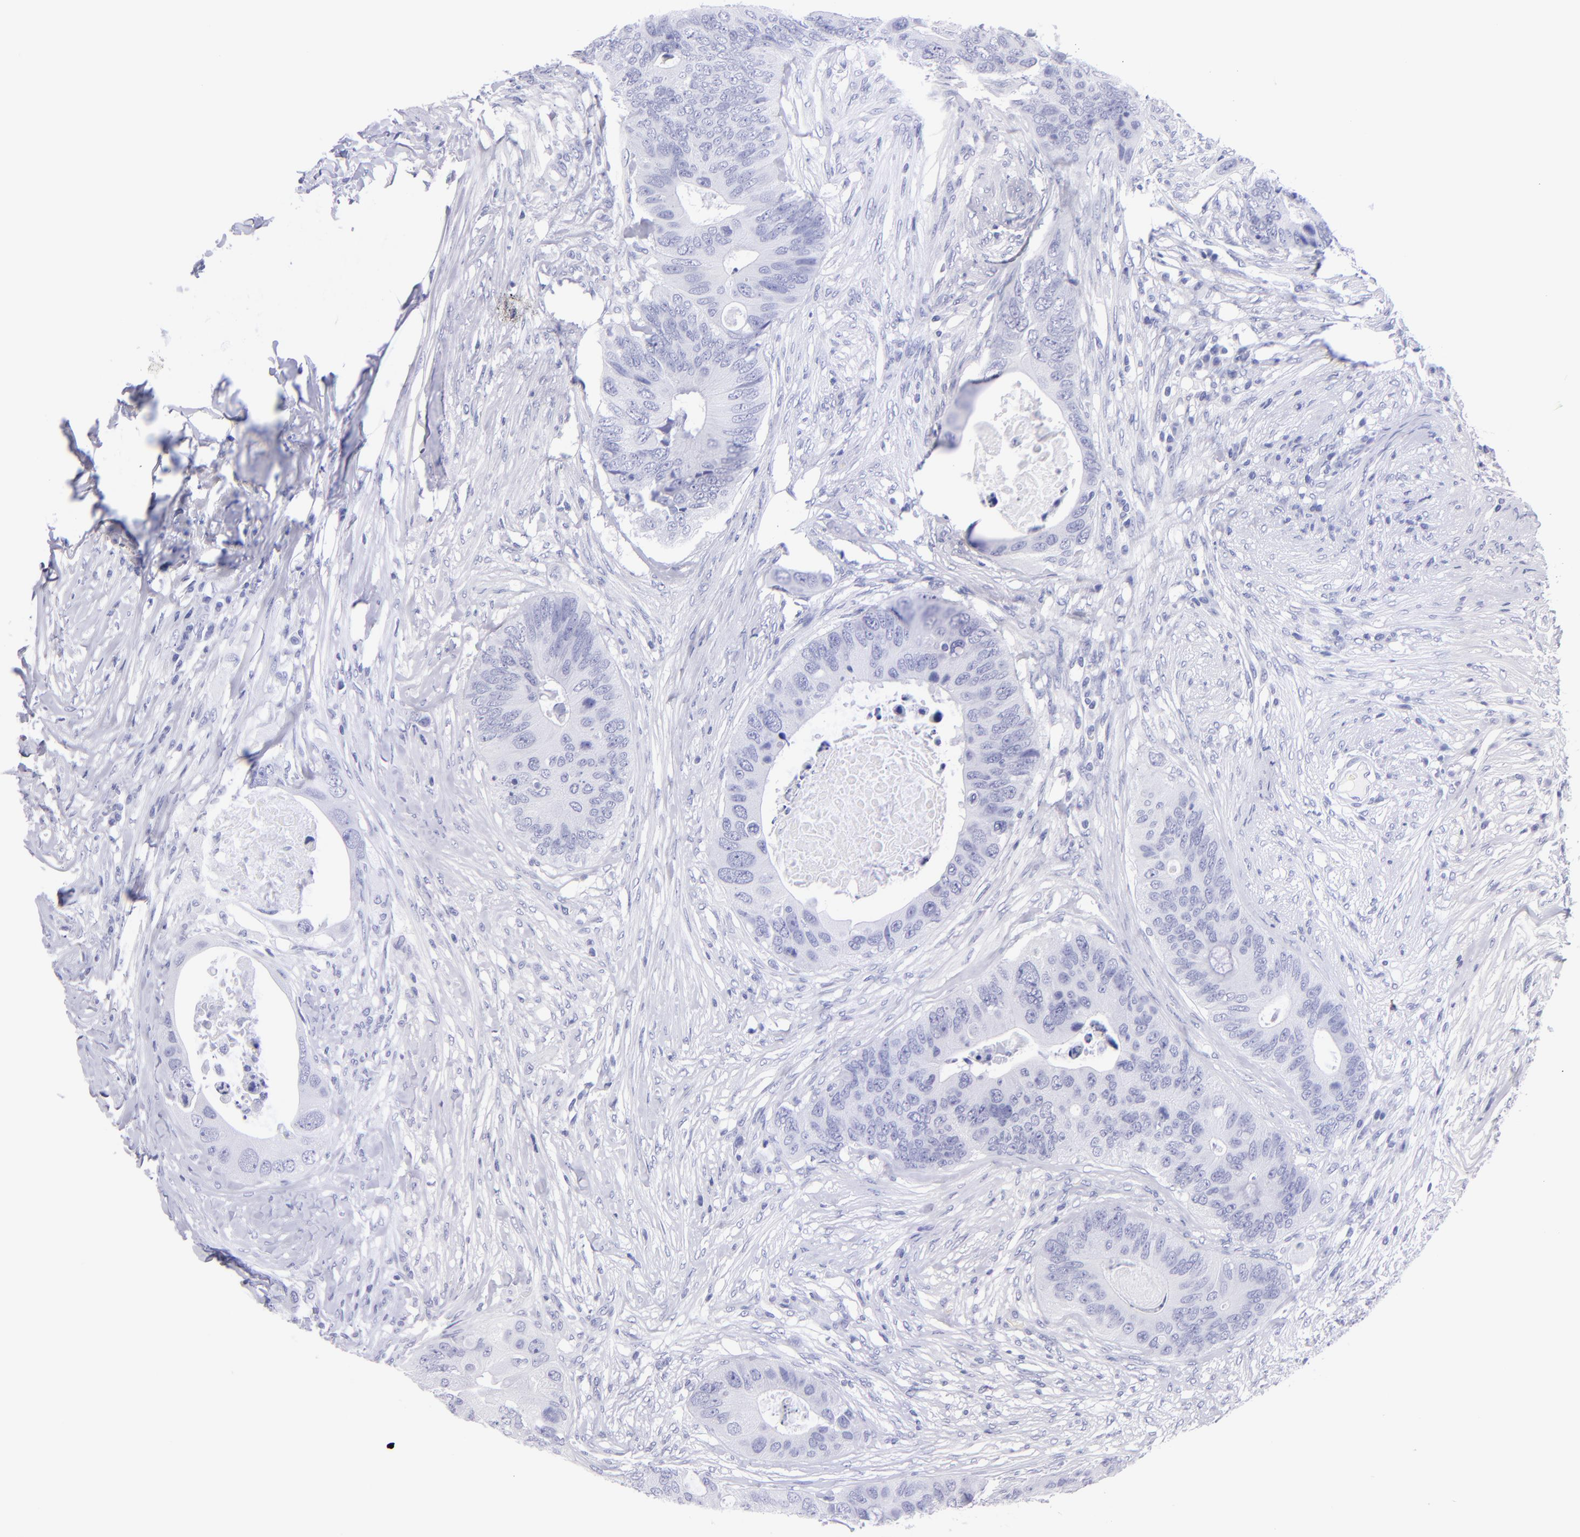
{"staining": {"intensity": "negative", "quantity": "none", "location": "none"}, "tissue": "colorectal cancer", "cell_type": "Tumor cells", "image_type": "cancer", "snomed": [{"axis": "morphology", "description": "Adenocarcinoma, NOS"}, {"axis": "topography", "description": "Colon"}], "caption": "The micrograph shows no significant expression in tumor cells of adenocarcinoma (colorectal).", "gene": "CNP", "patient": {"sex": "male", "age": 71}}